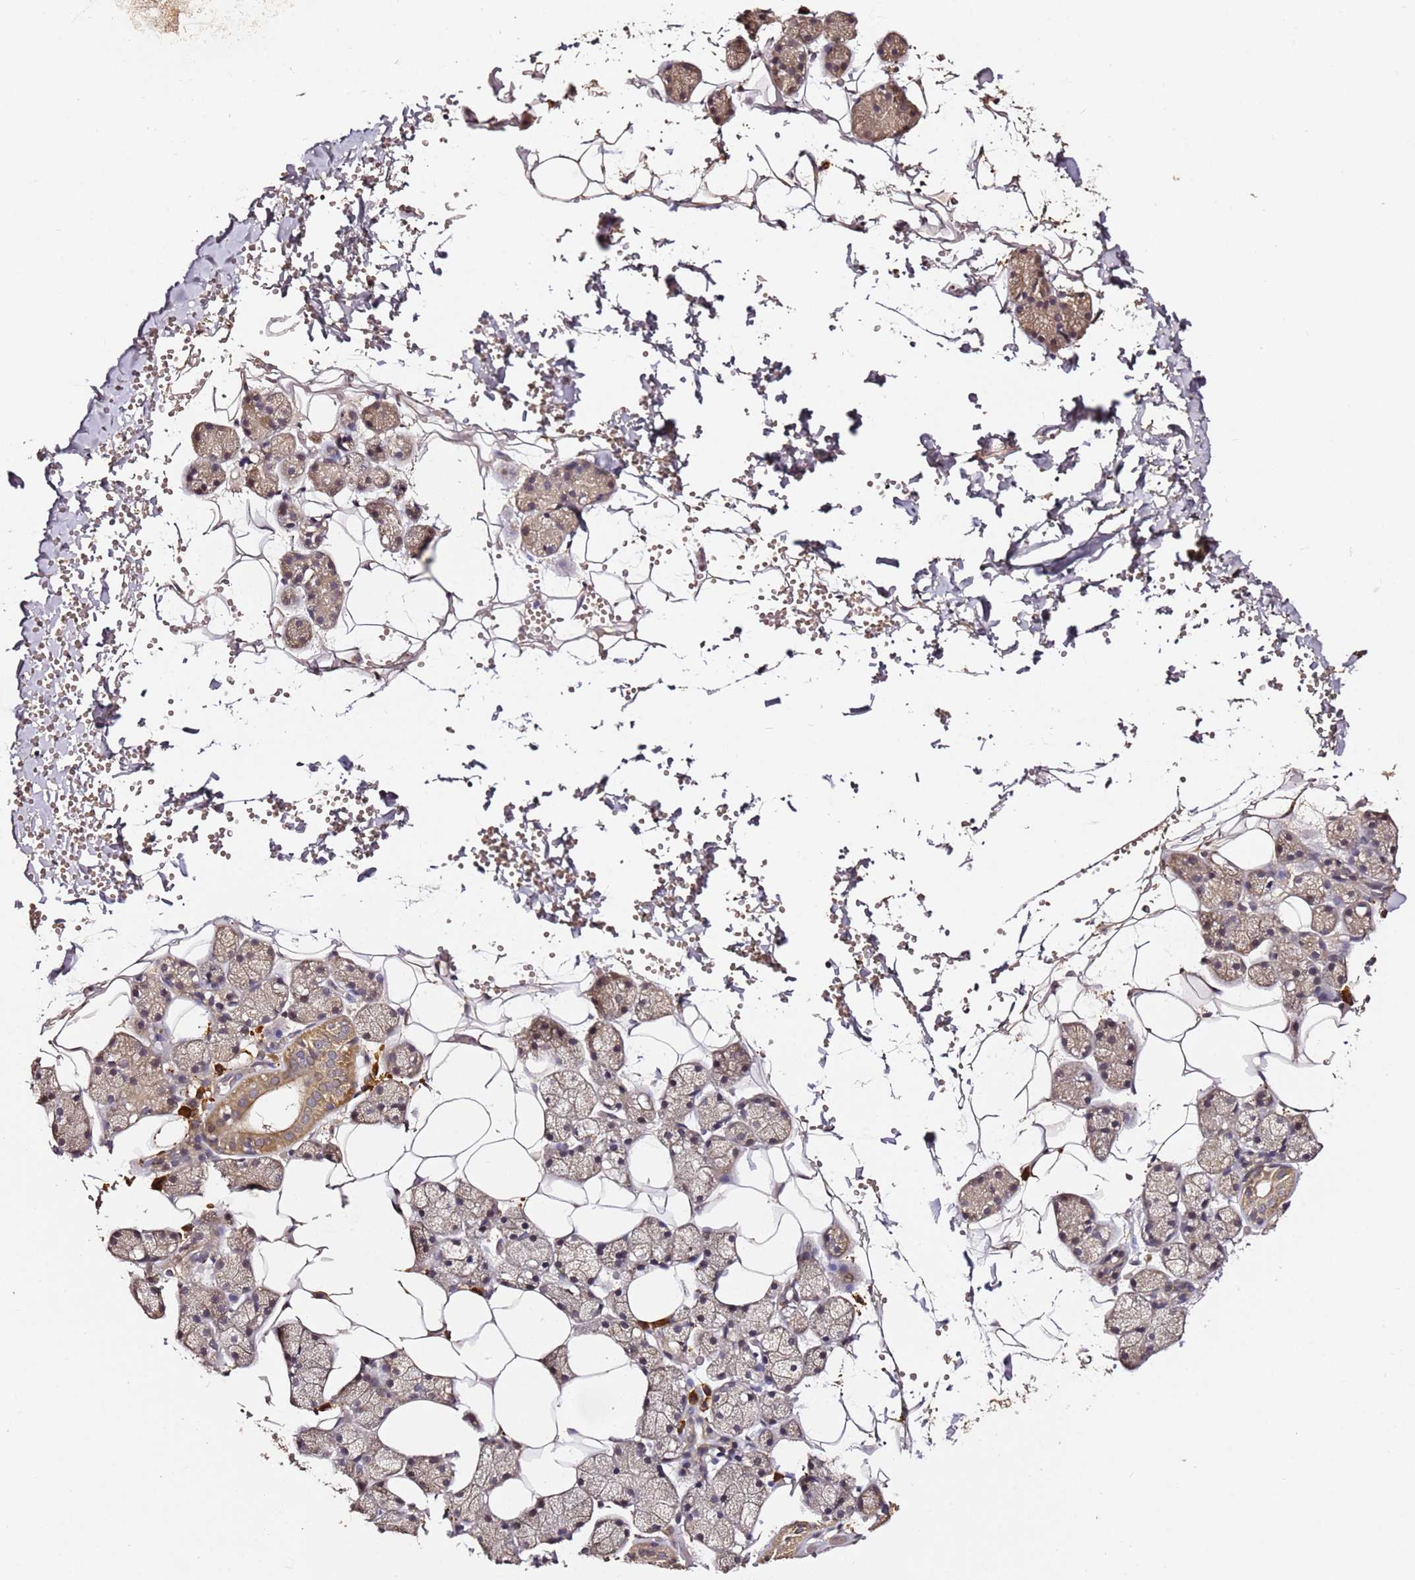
{"staining": {"intensity": "moderate", "quantity": "25%-75%", "location": "cytoplasmic/membranous"}, "tissue": "salivary gland", "cell_type": "Glandular cells", "image_type": "normal", "snomed": [{"axis": "morphology", "description": "Normal tissue, NOS"}, {"axis": "topography", "description": "Salivary gland"}], "caption": "Glandular cells exhibit medium levels of moderate cytoplasmic/membranous expression in approximately 25%-75% of cells in unremarkable salivary gland. (Brightfield microscopy of DAB IHC at high magnification).", "gene": "C6orf136", "patient": {"sex": "female", "age": 33}}